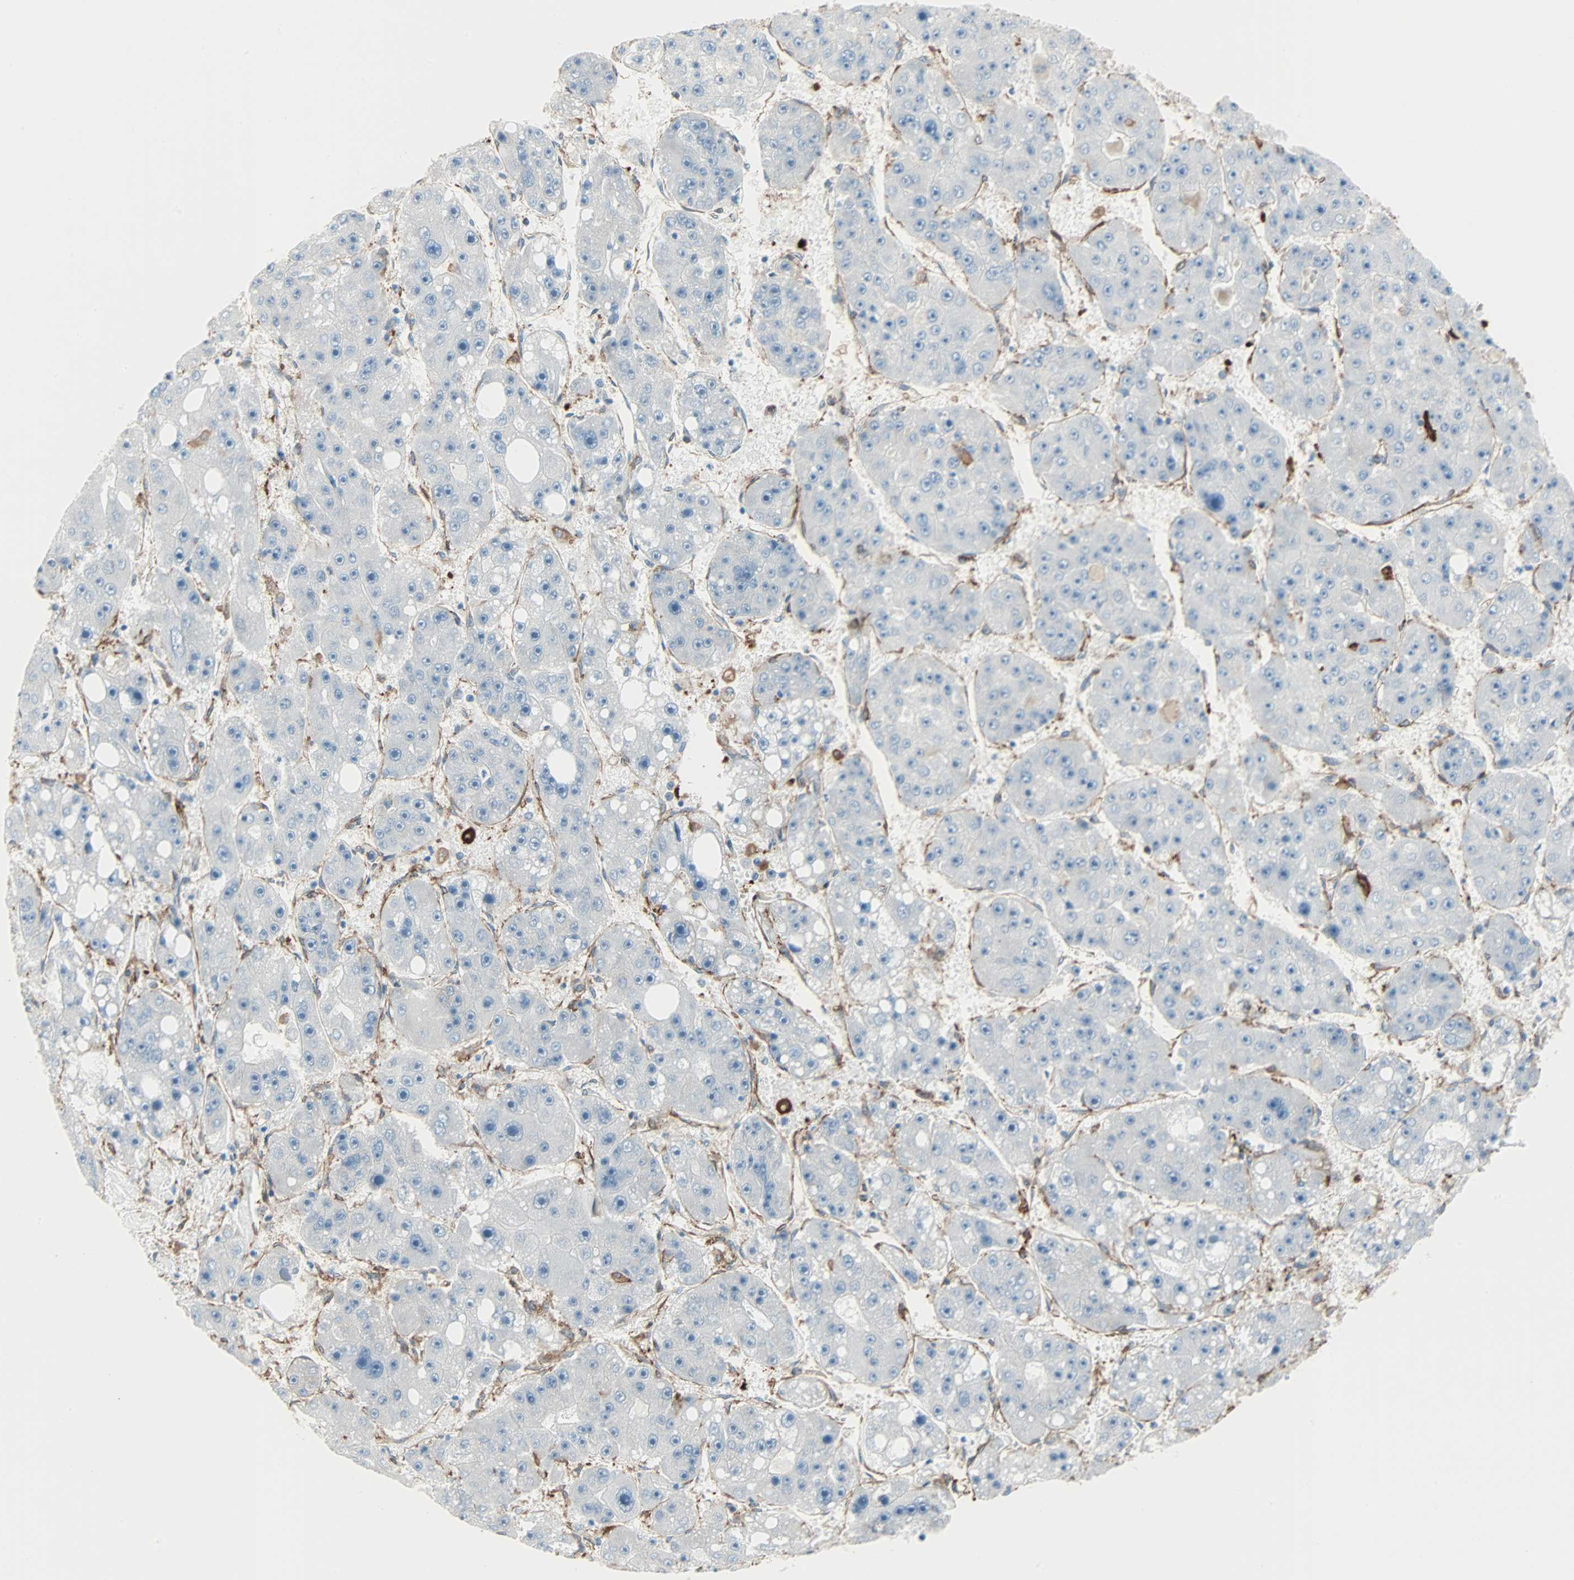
{"staining": {"intensity": "negative", "quantity": "none", "location": "none"}, "tissue": "liver cancer", "cell_type": "Tumor cells", "image_type": "cancer", "snomed": [{"axis": "morphology", "description": "Carcinoma, Hepatocellular, NOS"}, {"axis": "topography", "description": "Liver"}], "caption": "A photomicrograph of liver cancer stained for a protein displays no brown staining in tumor cells.", "gene": "EPB41L2", "patient": {"sex": "female", "age": 61}}